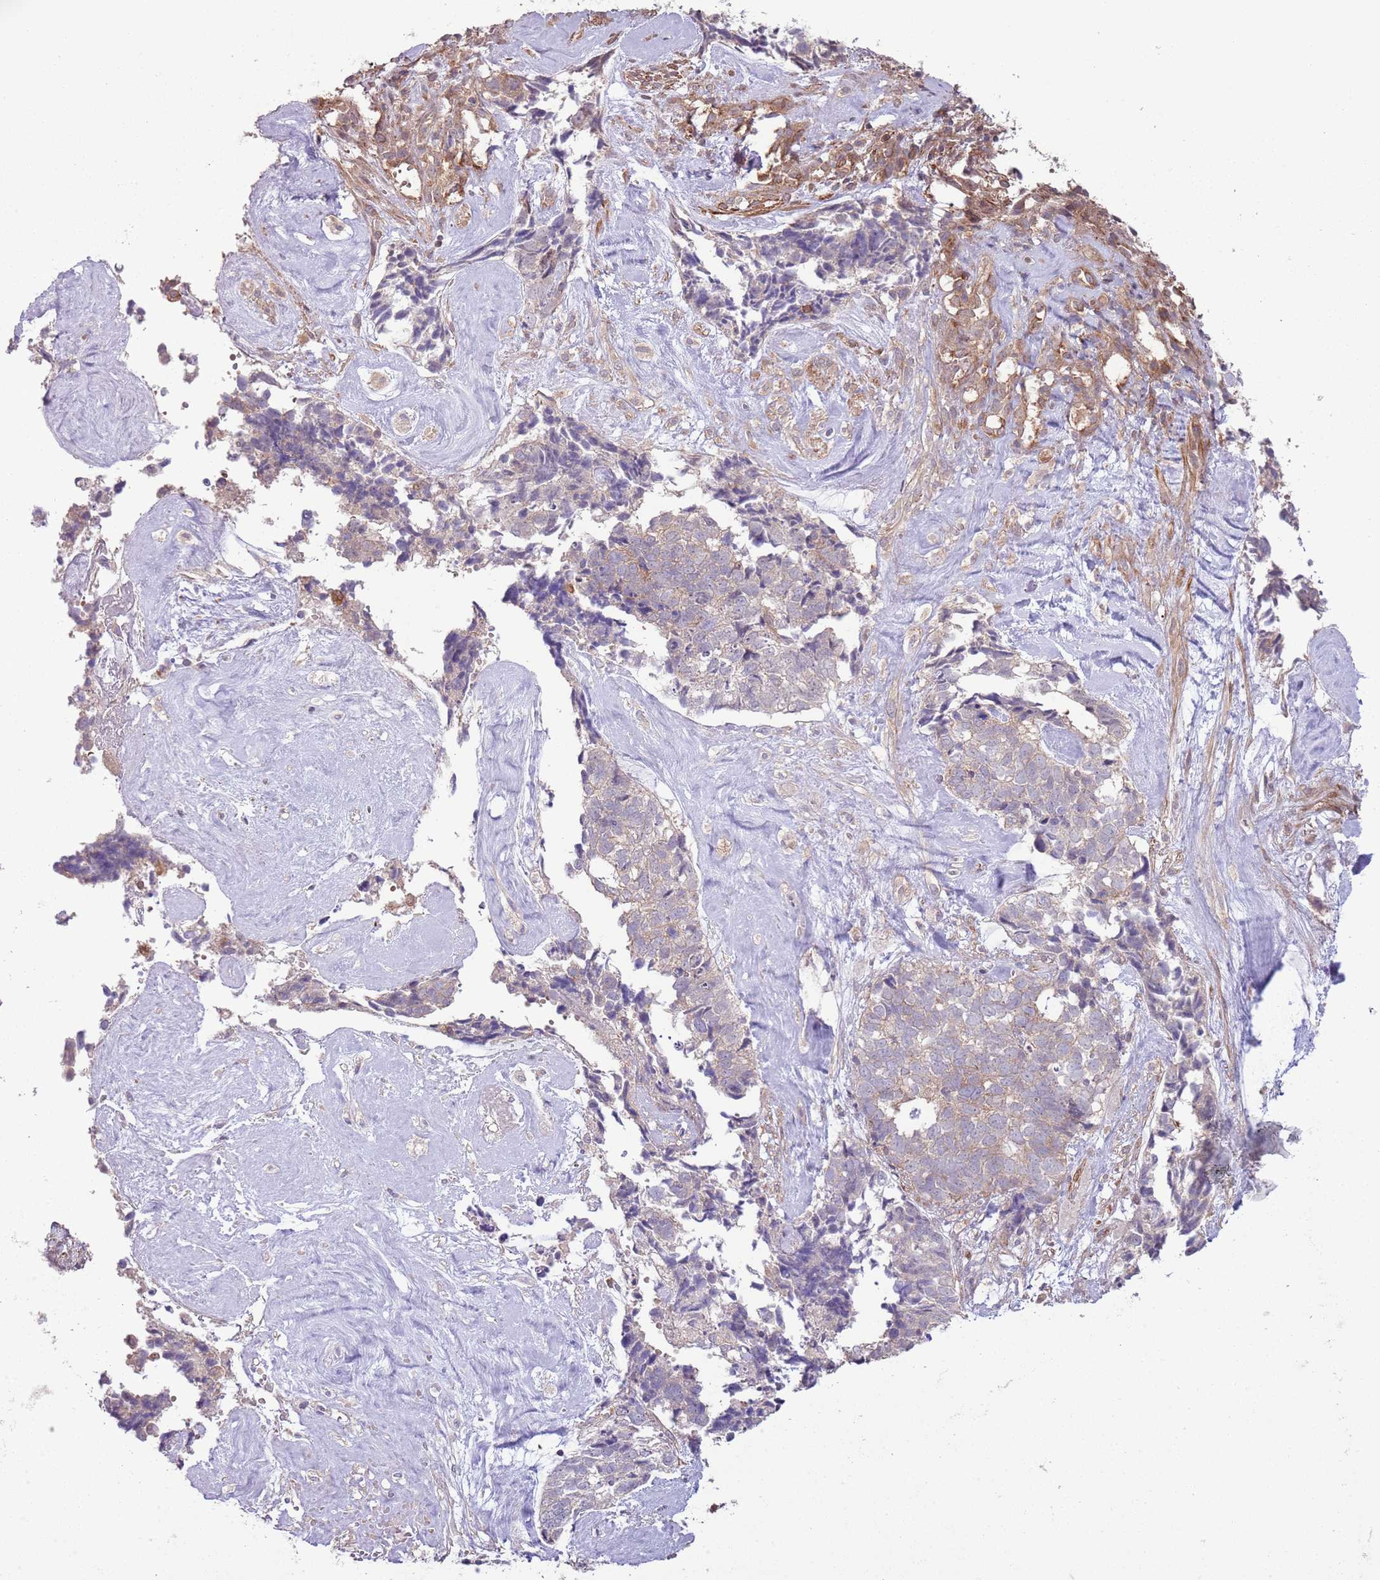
{"staining": {"intensity": "negative", "quantity": "none", "location": "none"}, "tissue": "cervical cancer", "cell_type": "Tumor cells", "image_type": "cancer", "snomed": [{"axis": "morphology", "description": "Squamous cell carcinoma, NOS"}, {"axis": "topography", "description": "Cervix"}], "caption": "This photomicrograph is of cervical cancer stained with immunohistochemistry (IHC) to label a protein in brown with the nuclei are counter-stained blue. There is no positivity in tumor cells. Nuclei are stained in blue.", "gene": "LPIN2", "patient": {"sex": "female", "age": 63}}